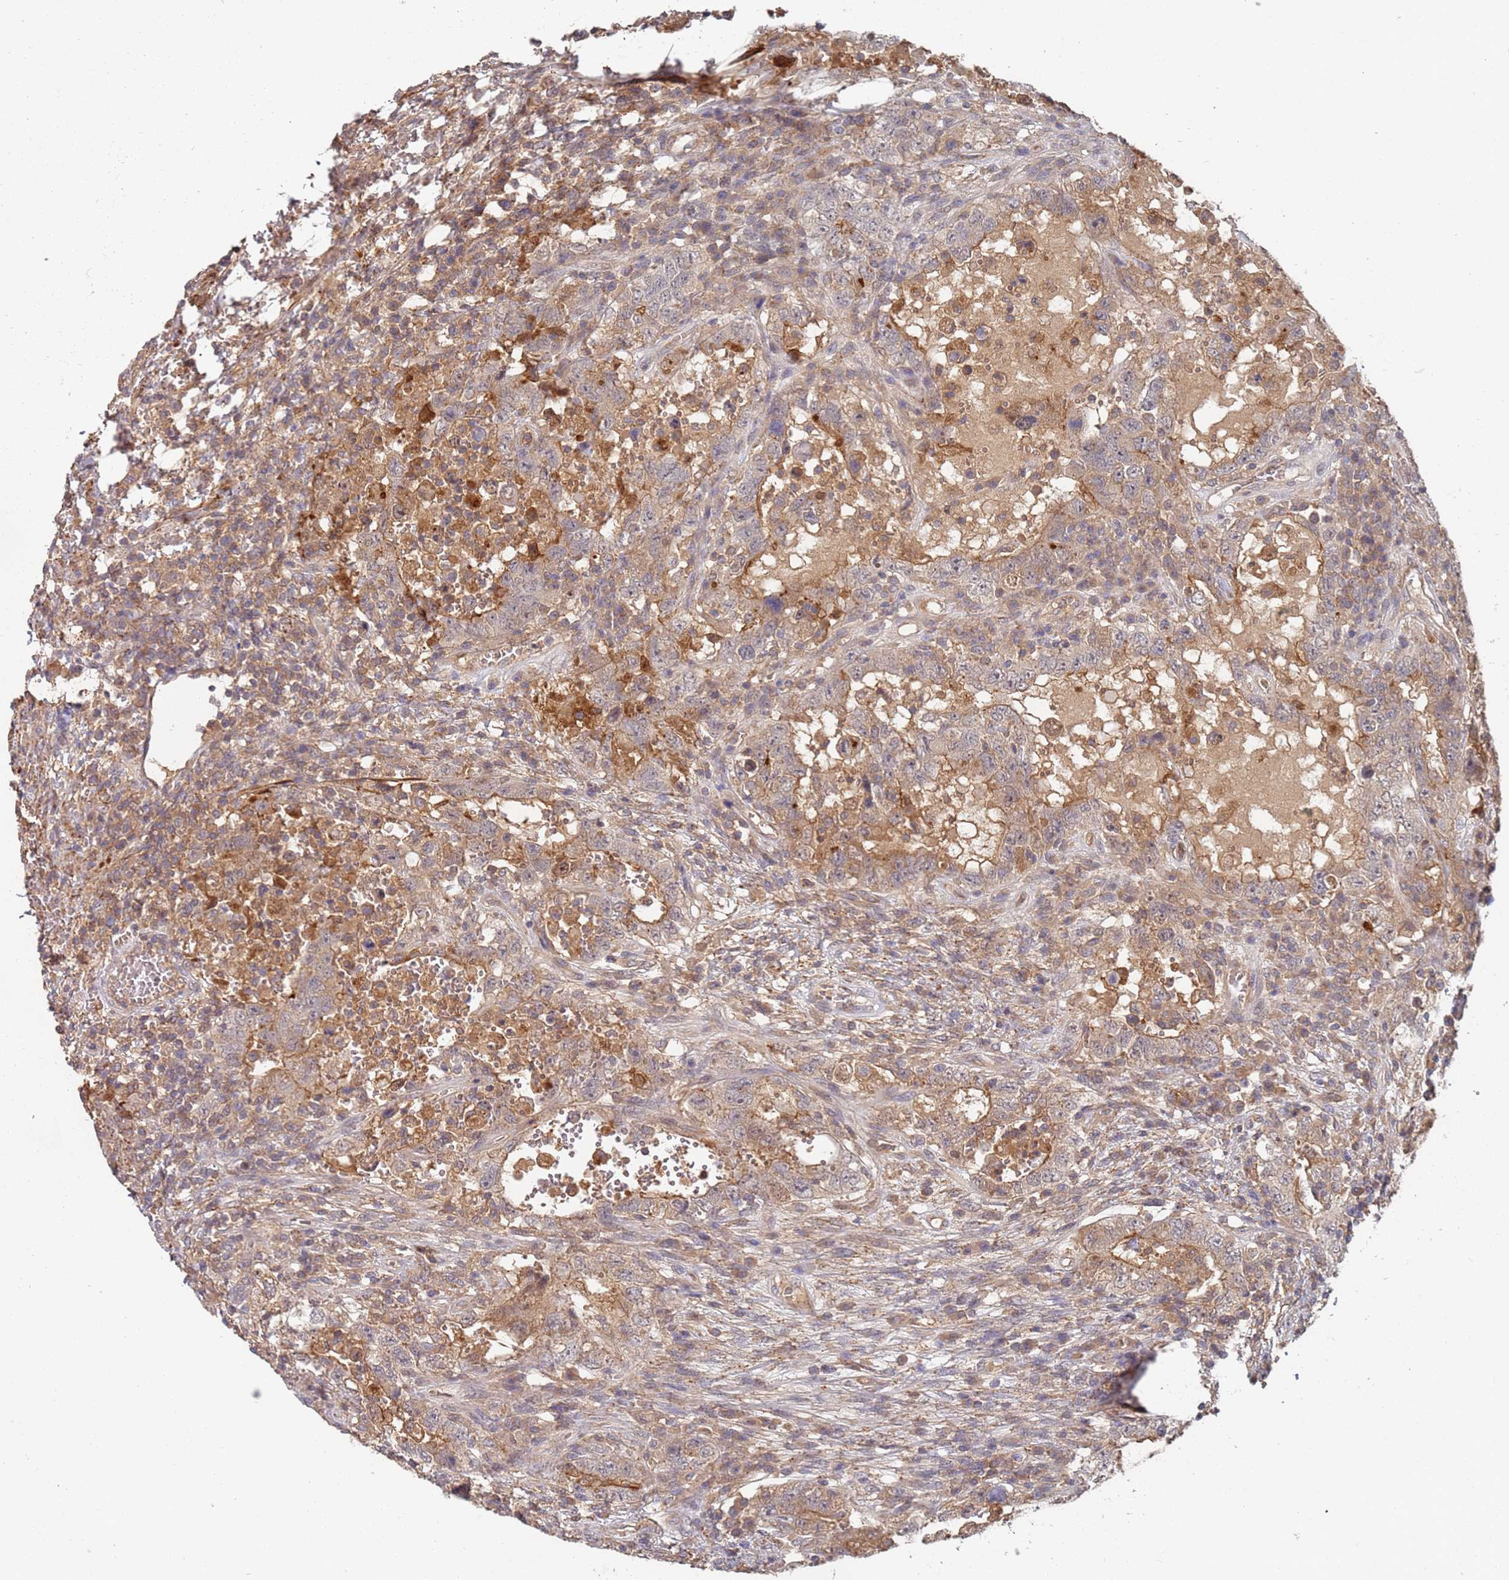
{"staining": {"intensity": "moderate", "quantity": ">75%", "location": "cytoplasmic/membranous"}, "tissue": "testis cancer", "cell_type": "Tumor cells", "image_type": "cancer", "snomed": [{"axis": "morphology", "description": "Carcinoma, Embryonal, NOS"}, {"axis": "topography", "description": "Testis"}], "caption": "A histopathology image of testis cancer stained for a protein shows moderate cytoplasmic/membranous brown staining in tumor cells.", "gene": "ABCB6", "patient": {"sex": "male", "age": 26}}